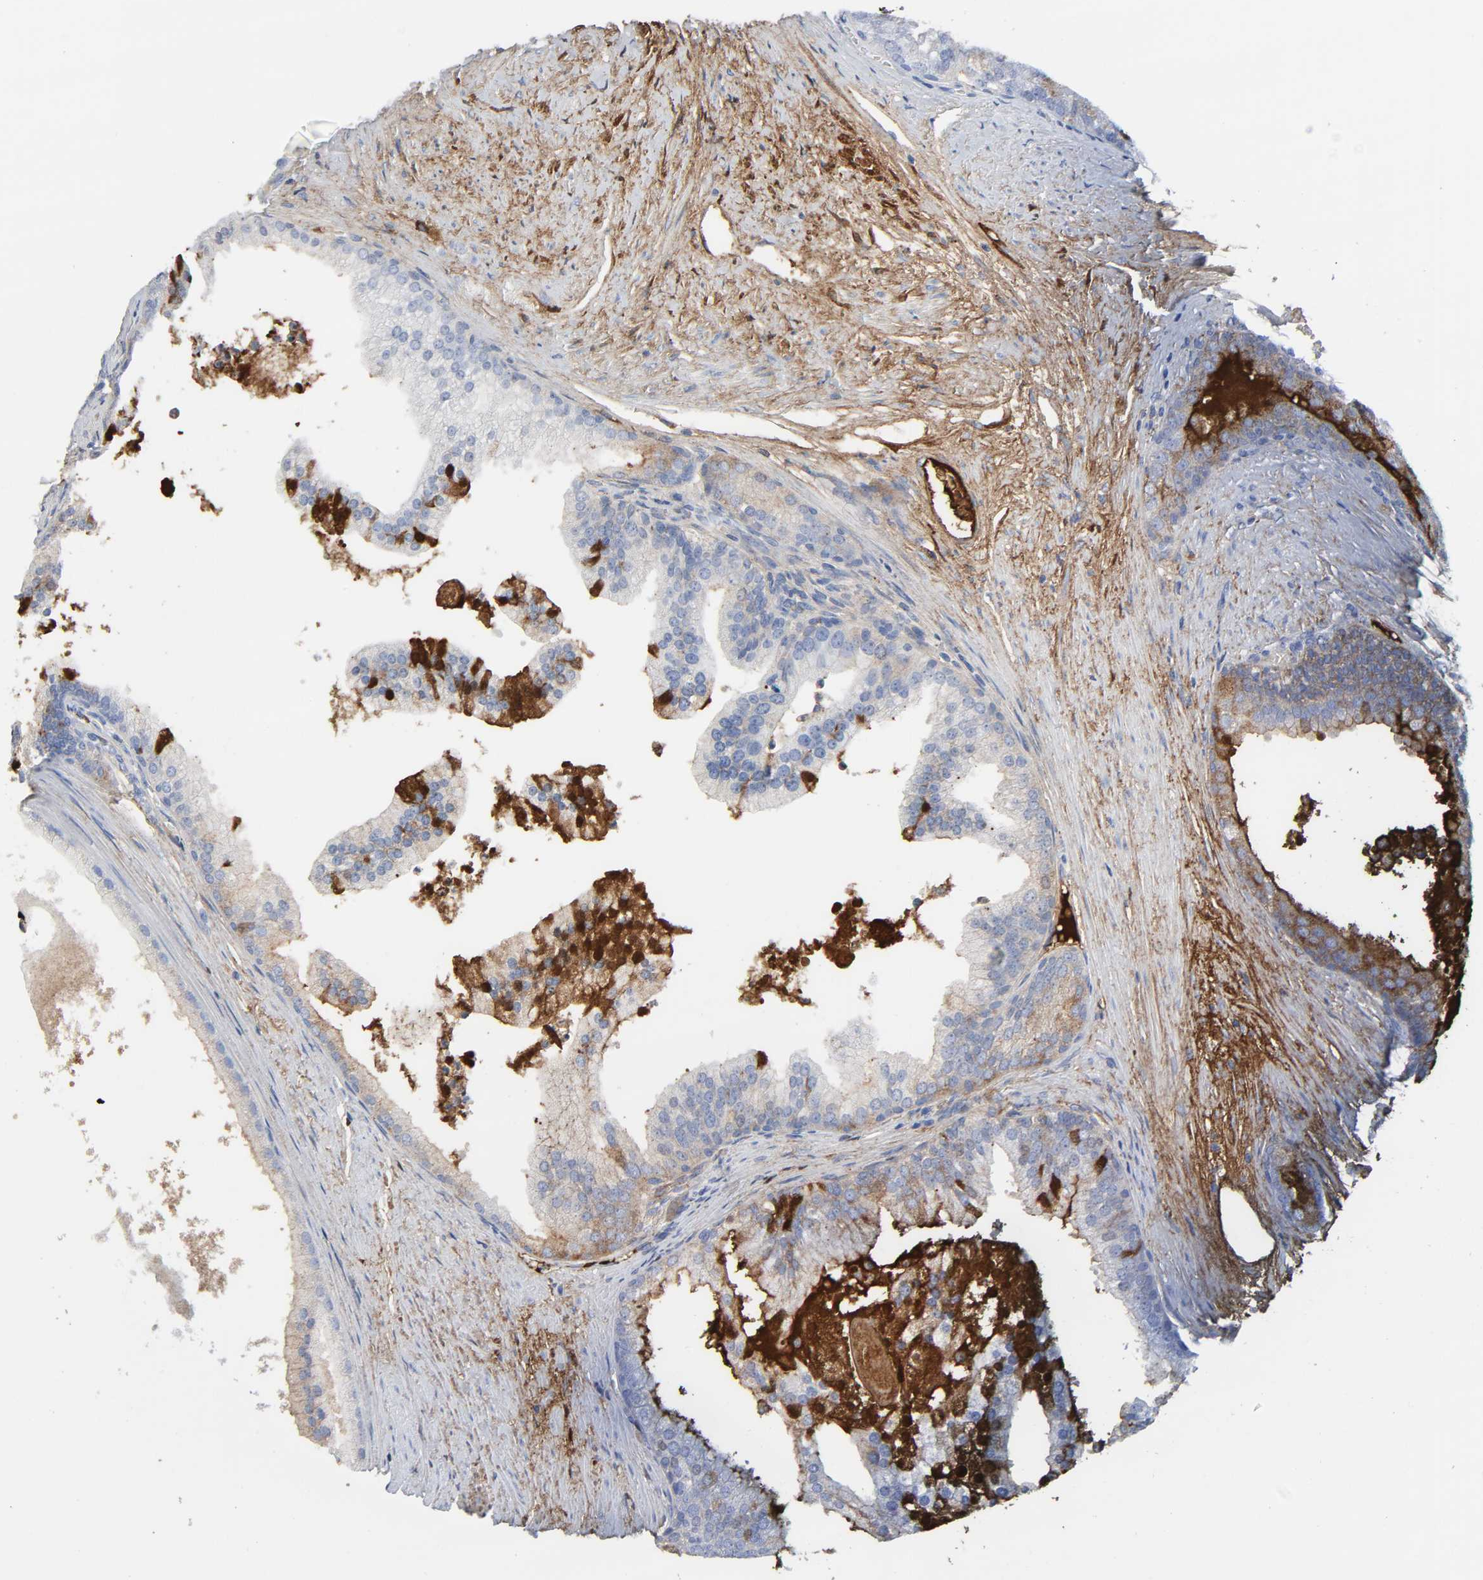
{"staining": {"intensity": "moderate", "quantity": "<25%", "location": "cytoplasmic/membranous"}, "tissue": "prostate cancer", "cell_type": "Tumor cells", "image_type": "cancer", "snomed": [{"axis": "morphology", "description": "Adenocarcinoma, Low grade"}, {"axis": "topography", "description": "Prostate"}], "caption": "A micrograph of prostate cancer stained for a protein exhibits moderate cytoplasmic/membranous brown staining in tumor cells. (DAB IHC with brightfield microscopy, high magnification).", "gene": "C3", "patient": {"sex": "male", "age": 69}}